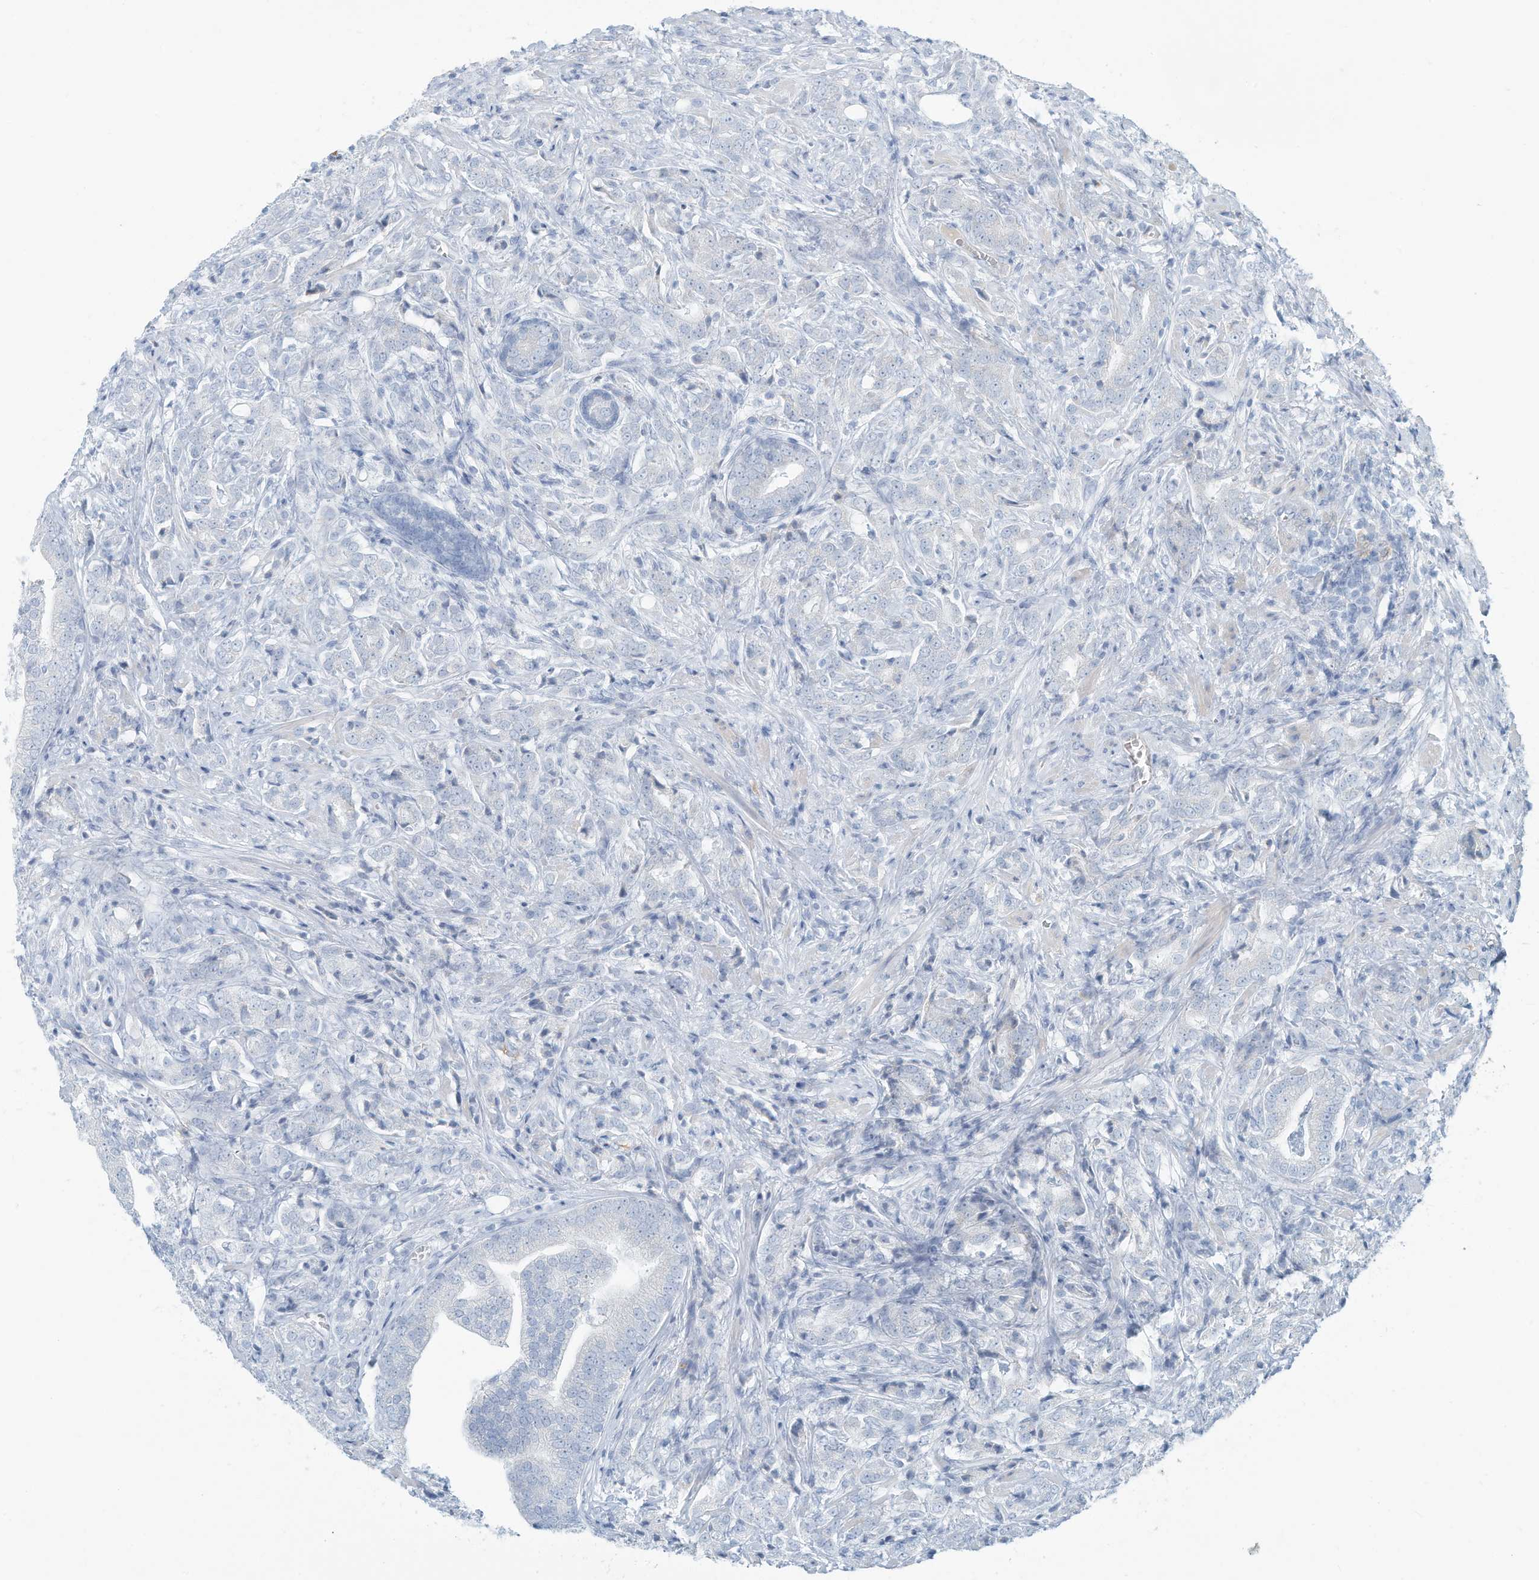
{"staining": {"intensity": "negative", "quantity": "none", "location": "none"}, "tissue": "prostate cancer", "cell_type": "Tumor cells", "image_type": "cancer", "snomed": [{"axis": "morphology", "description": "Adenocarcinoma, High grade"}, {"axis": "topography", "description": "Prostate"}], "caption": "DAB (3,3'-diaminobenzidine) immunohistochemical staining of prostate cancer demonstrates no significant expression in tumor cells. (Stains: DAB immunohistochemistry with hematoxylin counter stain, Microscopy: brightfield microscopy at high magnification).", "gene": "ERI2", "patient": {"sex": "male", "age": 57}}